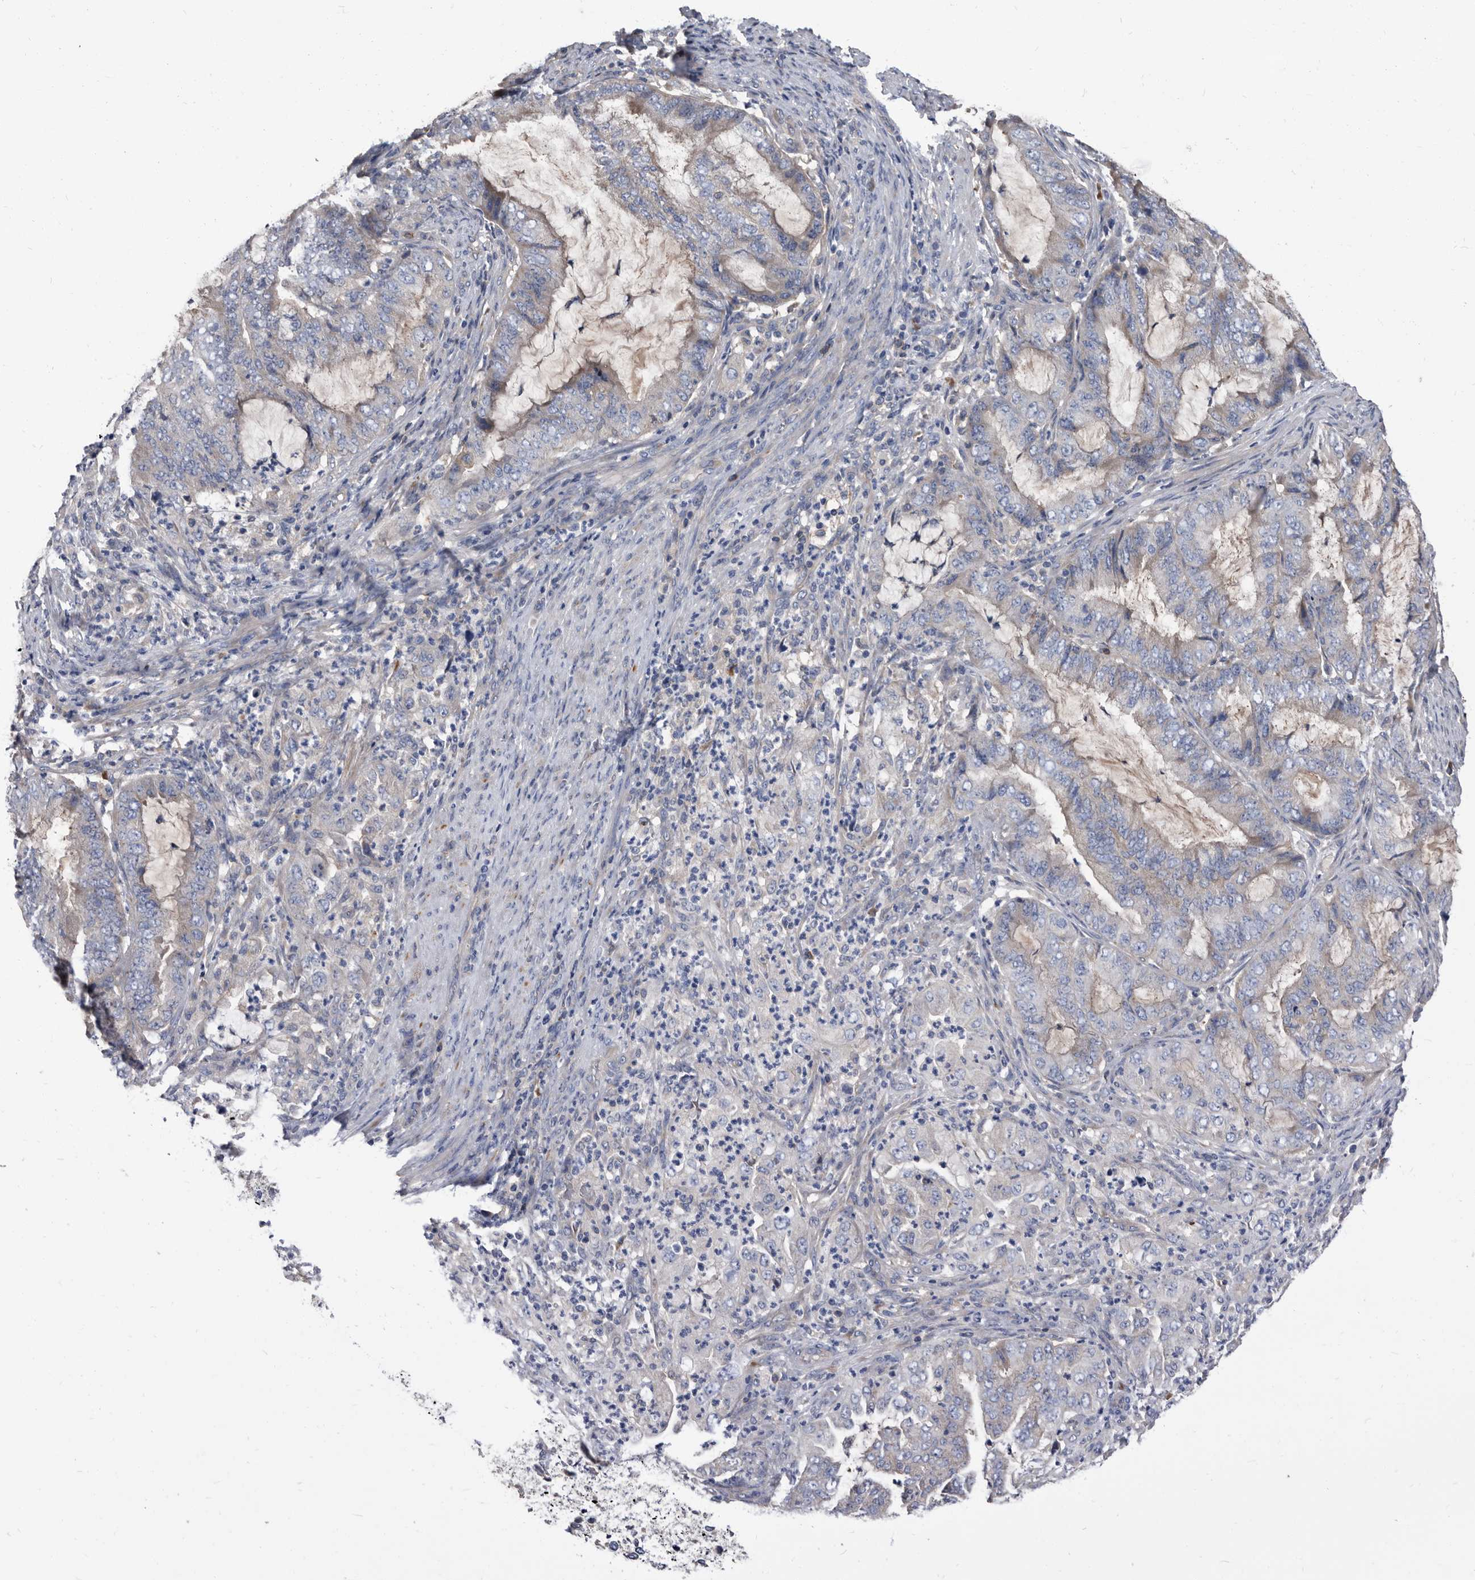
{"staining": {"intensity": "negative", "quantity": "none", "location": "none"}, "tissue": "endometrial cancer", "cell_type": "Tumor cells", "image_type": "cancer", "snomed": [{"axis": "morphology", "description": "Adenocarcinoma, NOS"}, {"axis": "topography", "description": "Endometrium"}], "caption": "Tumor cells show no significant protein expression in endometrial cancer (adenocarcinoma).", "gene": "DTNBP1", "patient": {"sex": "female", "age": 51}}